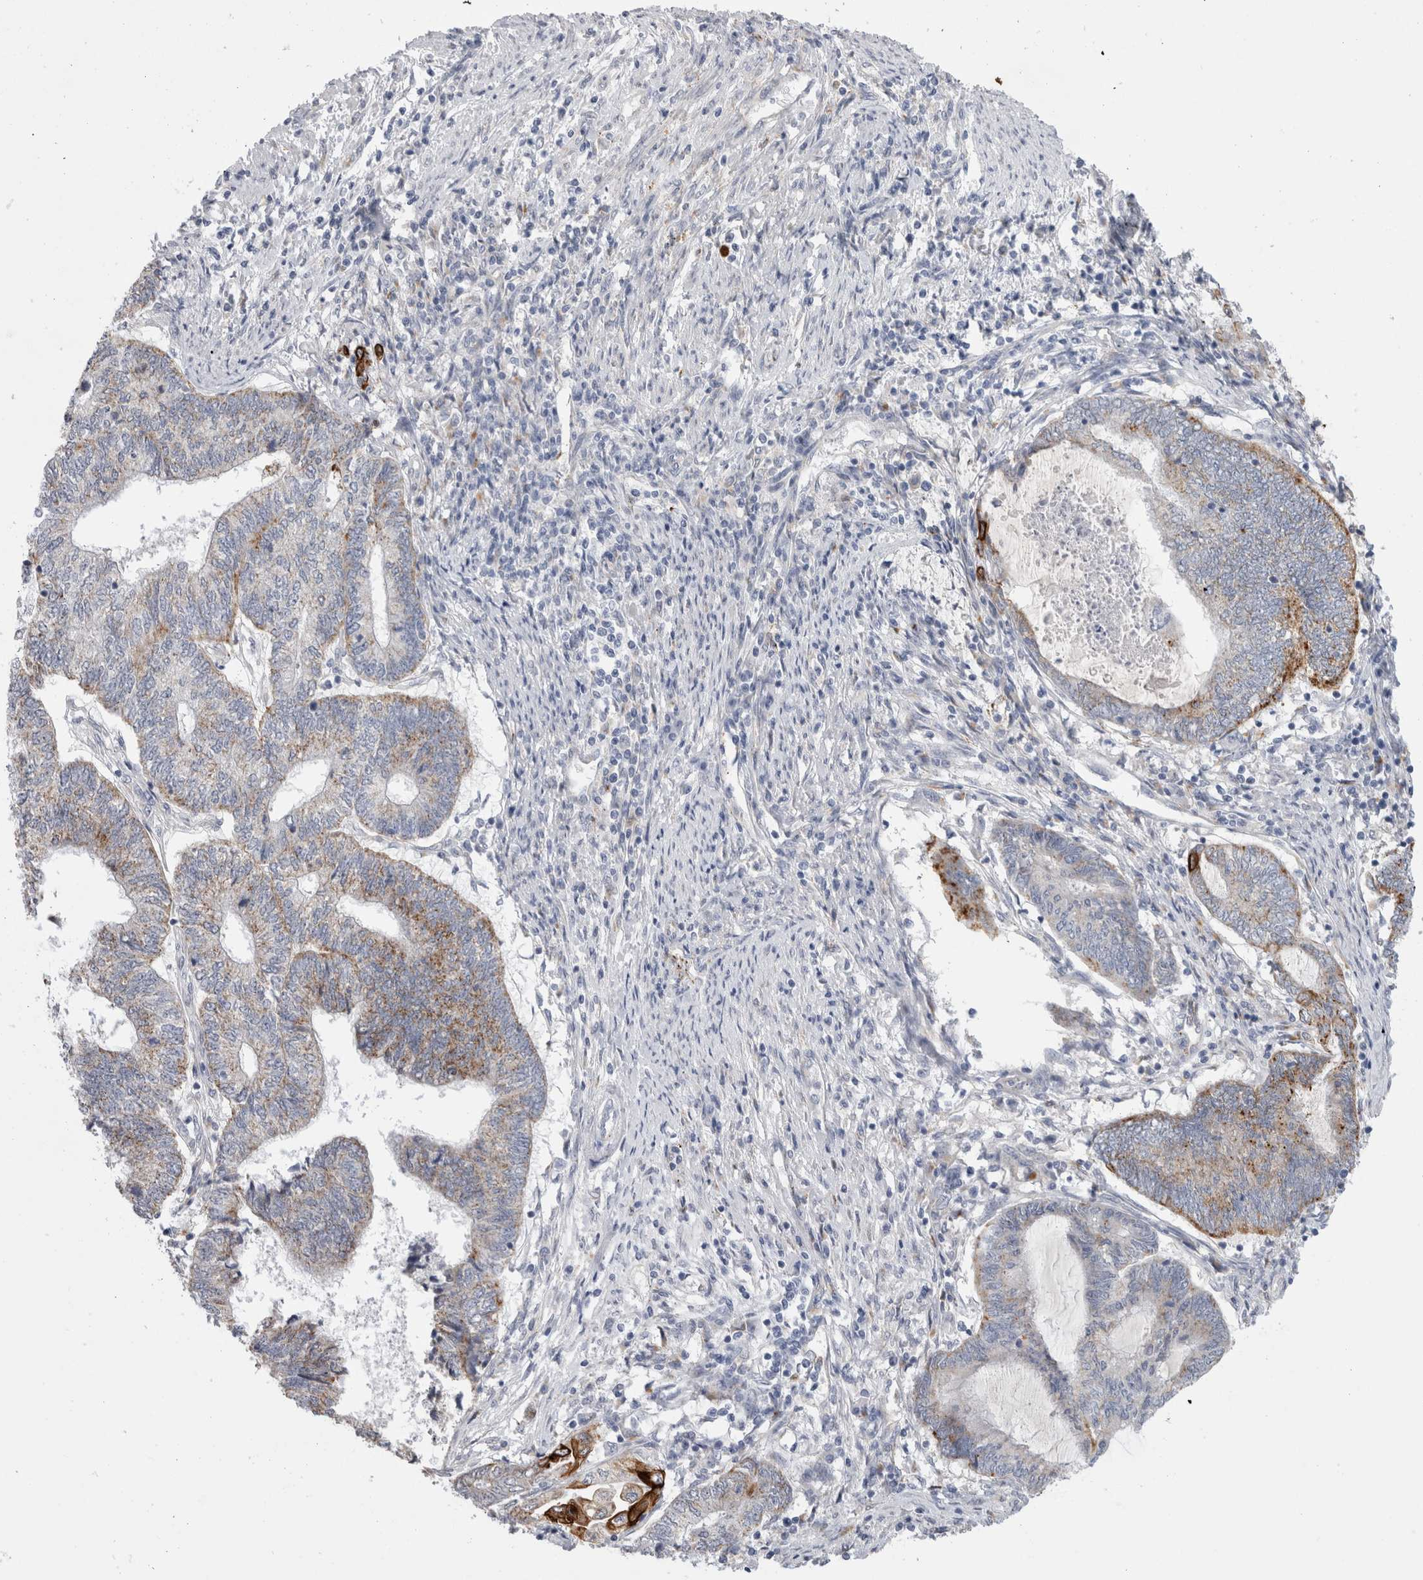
{"staining": {"intensity": "strong", "quantity": "<25%", "location": "cytoplasmic/membranous"}, "tissue": "endometrial cancer", "cell_type": "Tumor cells", "image_type": "cancer", "snomed": [{"axis": "morphology", "description": "Adenocarcinoma, NOS"}, {"axis": "topography", "description": "Uterus"}, {"axis": "topography", "description": "Endometrium"}], "caption": "Protein staining of adenocarcinoma (endometrial) tissue exhibits strong cytoplasmic/membranous expression in approximately <25% of tumor cells.", "gene": "GAA", "patient": {"sex": "female", "age": 70}}